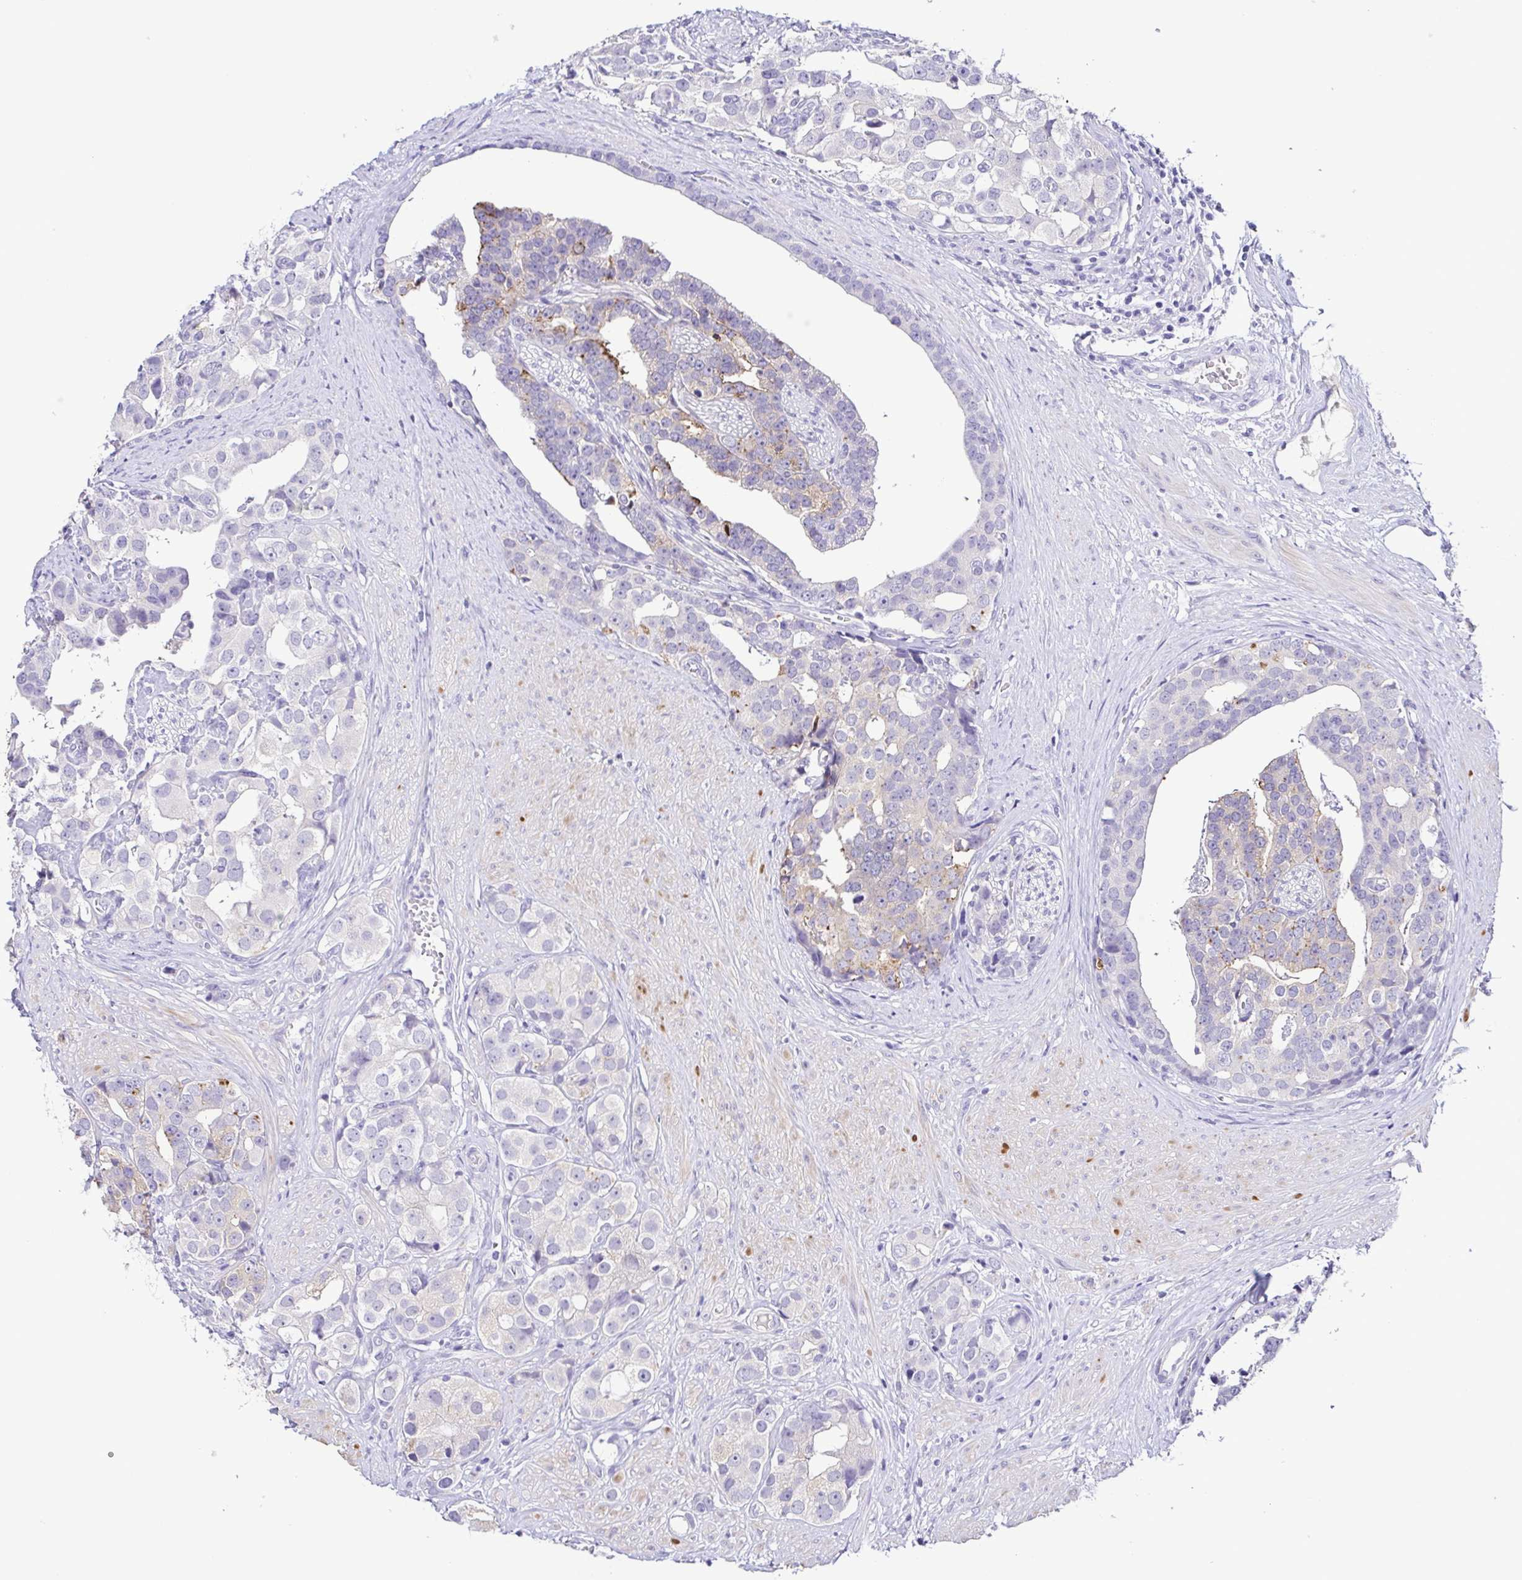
{"staining": {"intensity": "negative", "quantity": "none", "location": "none"}, "tissue": "prostate cancer", "cell_type": "Tumor cells", "image_type": "cancer", "snomed": [{"axis": "morphology", "description": "Adenocarcinoma, High grade"}, {"axis": "topography", "description": "Prostate"}], "caption": "Immunohistochemistry of human prostate cancer exhibits no positivity in tumor cells. (DAB (3,3'-diaminobenzidine) immunohistochemistry visualized using brightfield microscopy, high magnification).", "gene": "TERT", "patient": {"sex": "male", "age": 71}}